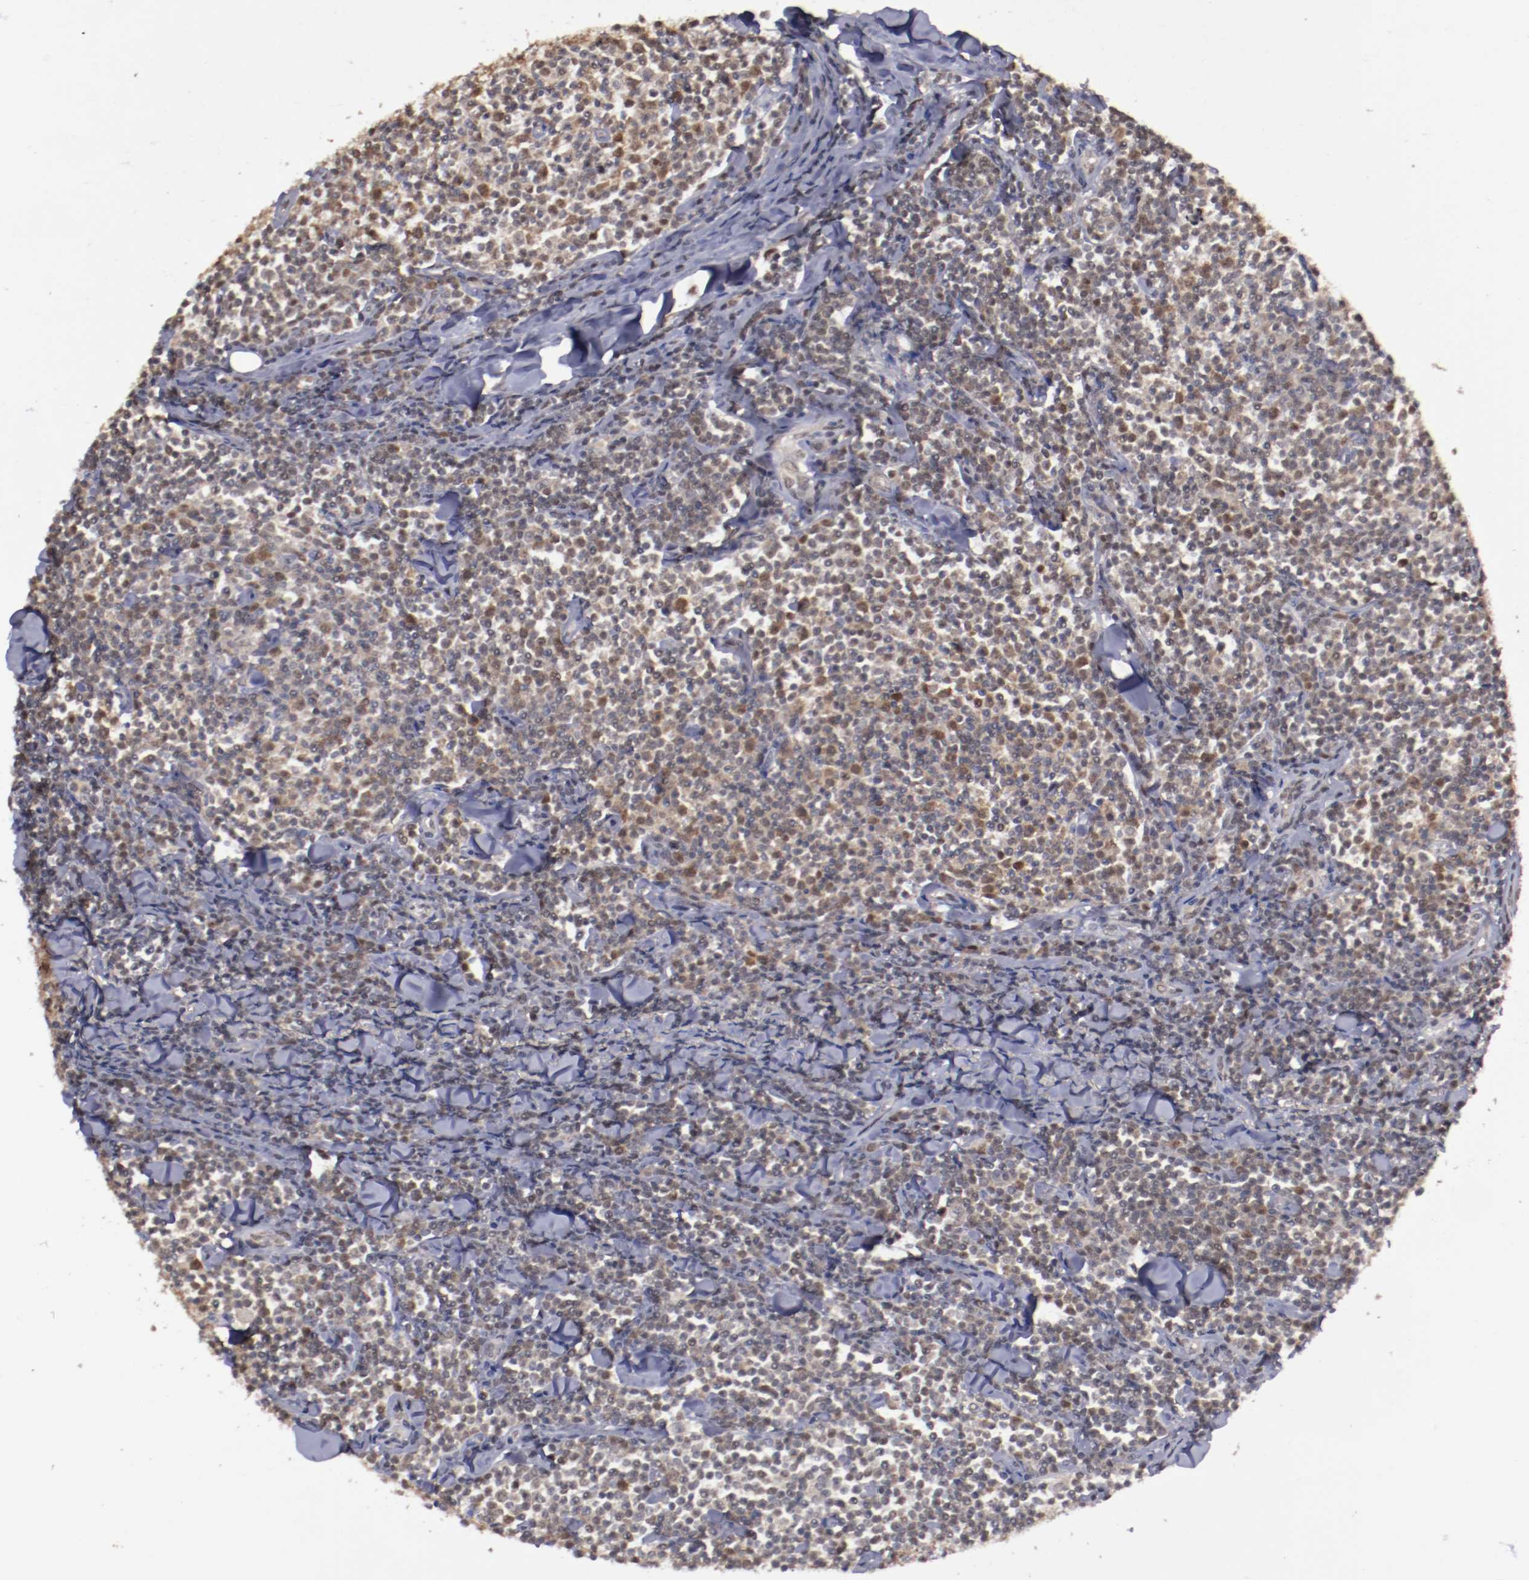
{"staining": {"intensity": "moderate", "quantity": "25%-75%", "location": "cytoplasmic/membranous,nuclear"}, "tissue": "lymphoma", "cell_type": "Tumor cells", "image_type": "cancer", "snomed": [{"axis": "morphology", "description": "Malignant lymphoma, non-Hodgkin's type, Low grade"}, {"axis": "topography", "description": "Soft tissue"}], "caption": "Low-grade malignant lymphoma, non-Hodgkin's type stained for a protein demonstrates moderate cytoplasmic/membranous and nuclear positivity in tumor cells.", "gene": "ARNT", "patient": {"sex": "male", "age": 92}}